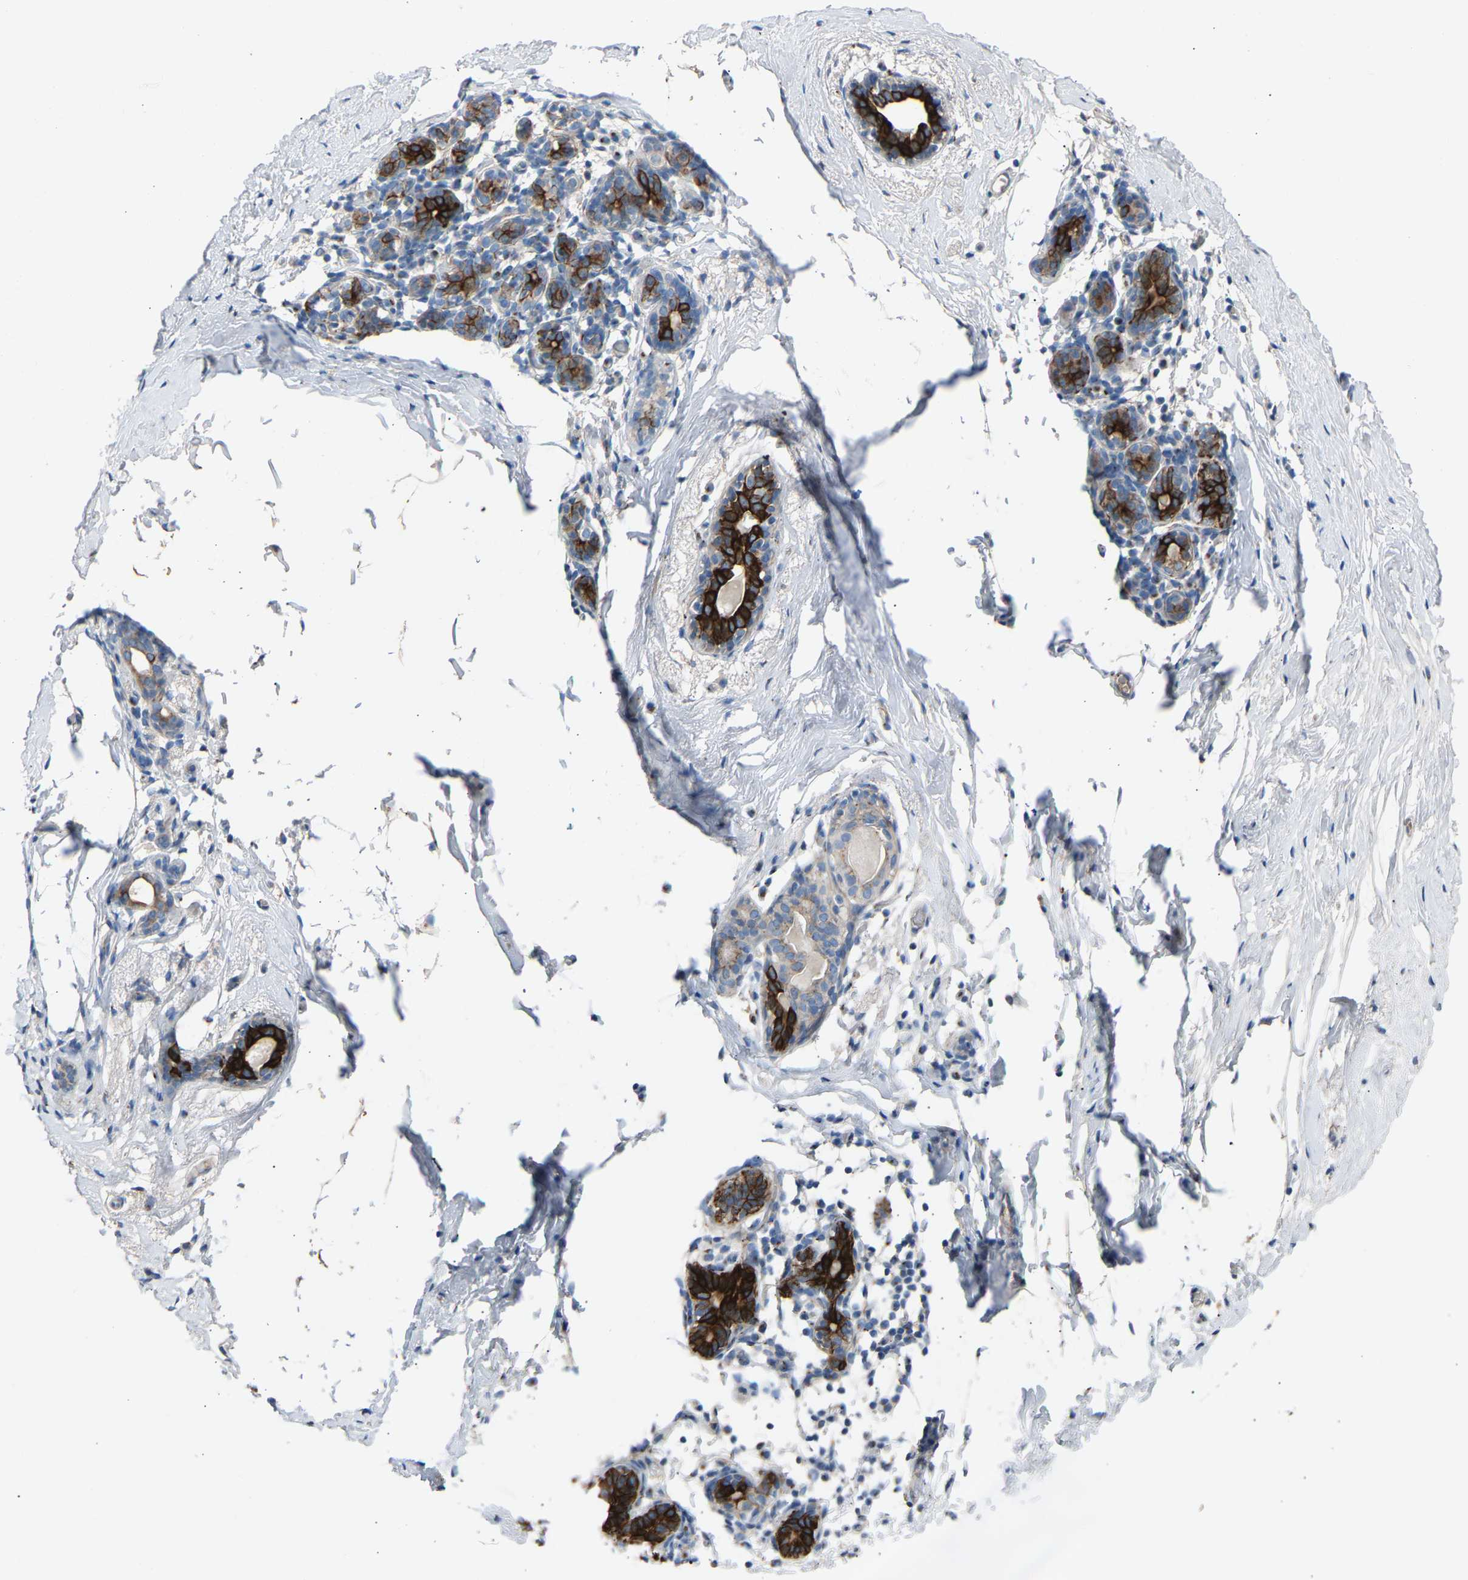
{"staining": {"intensity": "moderate", "quantity": "<25%", "location": "cytoplasmic/membranous"}, "tissue": "breast", "cell_type": "Adipocytes", "image_type": "normal", "snomed": [{"axis": "morphology", "description": "Normal tissue, NOS"}, {"axis": "topography", "description": "Breast"}], "caption": "Immunohistochemistry micrograph of unremarkable breast stained for a protein (brown), which demonstrates low levels of moderate cytoplasmic/membranous positivity in approximately <25% of adipocytes.", "gene": "CYREN", "patient": {"sex": "female", "age": 62}}